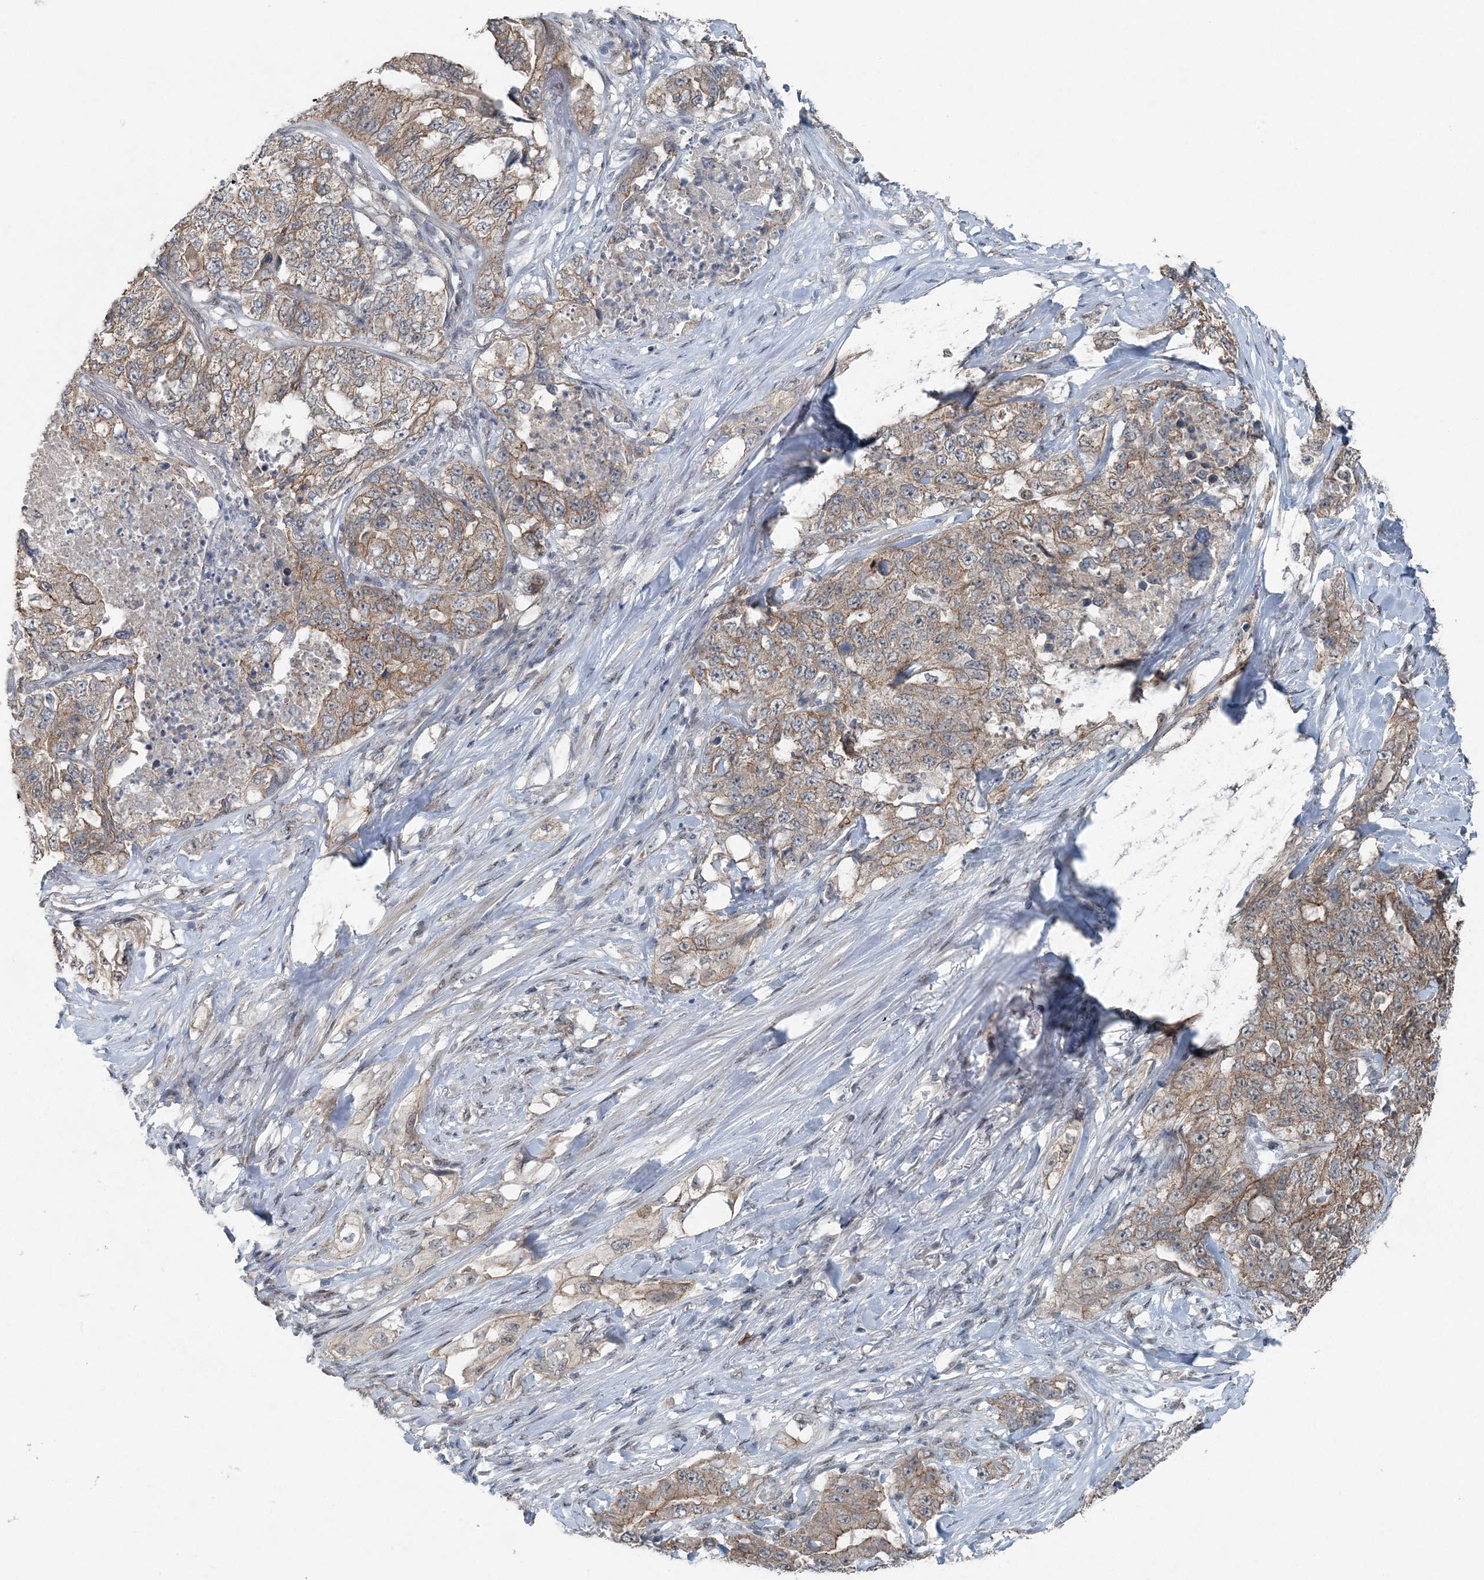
{"staining": {"intensity": "weak", "quantity": "25%-75%", "location": "cytoplasmic/membranous"}, "tissue": "lung cancer", "cell_type": "Tumor cells", "image_type": "cancer", "snomed": [{"axis": "morphology", "description": "Adenocarcinoma, NOS"}, {"axis": "topography", "description": "Lung"}], "caption": "DAB (3,3'-diaminobenzidine) immunohistochemical staining of adenocarcinoma (lung) reveals weak cytoplasmic/membranous protein positivity in approximately 25%-75% of tumor cells.", "gene": "VSIG2", "patient": {"sex": "female", "age": 51}}